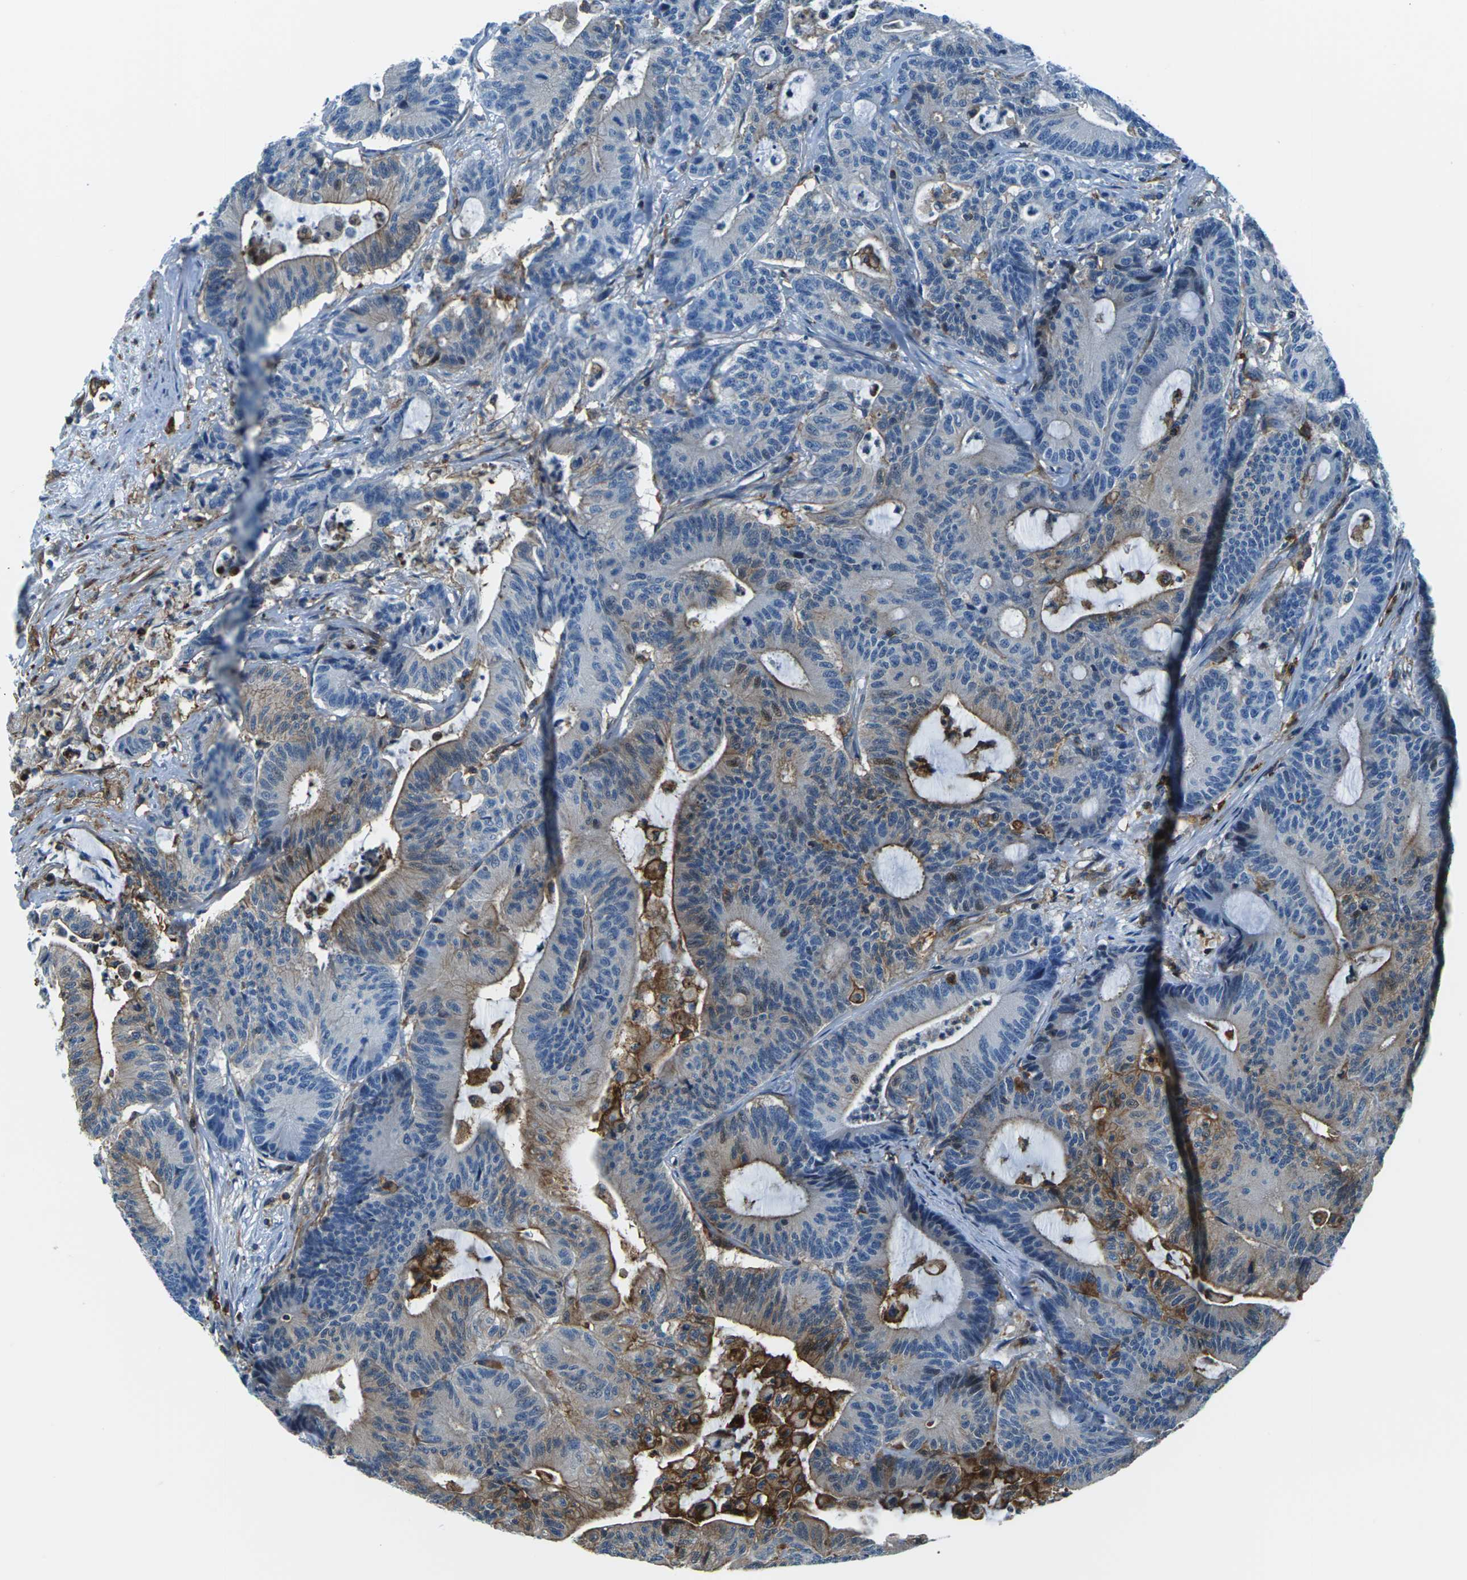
{"staining": {"intensity": "moderate", "quantity": "<25%", "location": "cytoplasmic/membranous"}, "tissue": "colorectal cancer", "cell_type": "Tumor cells", "image_type": "cancer", "snomed": [{"axis": "morphology", "description": "Adenocarcinoma, NOS"}, {"axis": "topography", "description": "Colon"}], "caption": "Immunohistochemical staining of human colorectal cancer (adenocarcinoma) demonstrates low levels of moderate cytoplasmic/membranous protein positivity in about <25% of tumor cells.", "gene": "SOCS4", "patient": {"sex": "female", "age": 84}}